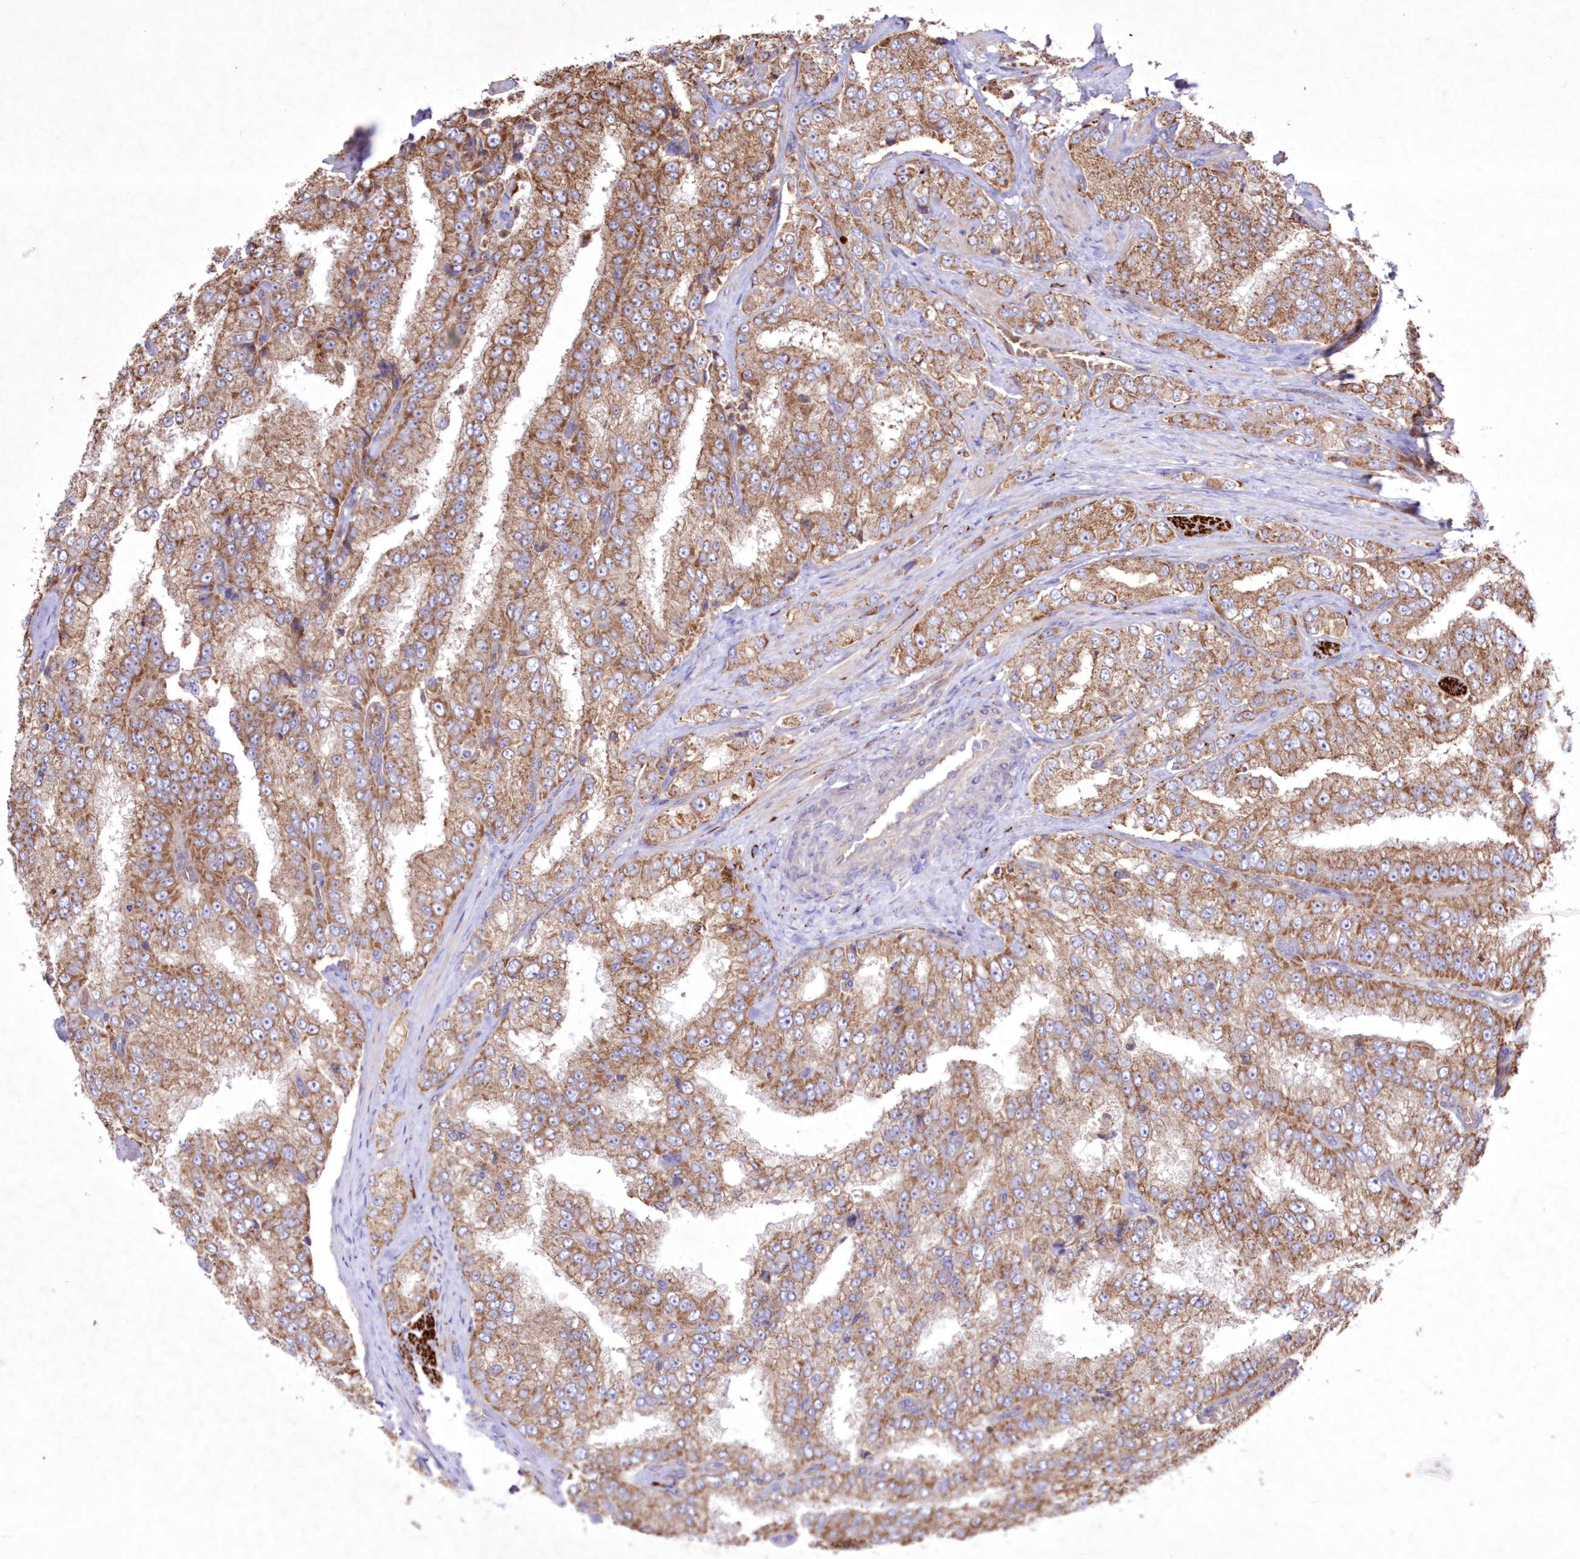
{"staining": {"intensity": "moderate", "quantity": ">75%", "location": "cytoplasmic/membranous"}, "tissue": "prostate cancer", "cell_type": "Tumor cells", "image_type": "cancer", "snomed": [{"axis": "morphology", "description": "Adenocarcinoma, High grade"}, {"axis": "topography", "description": "Prostate"}], "caption": "DAB (3,3'-diaminobenzidine) immunohistochemical staining of prostate cancer (adenocarcinoma (high-grade)) displays moderate cytoplasmic/membranous protein expression in approximately >75% of tumor cells. (DAB (3,3'-diaminobenzidine) IHC, brown staining for protein, blue staining for nuclei).", "gene": "FCHO2", "patient": {"sex": "male", "age": 58}}